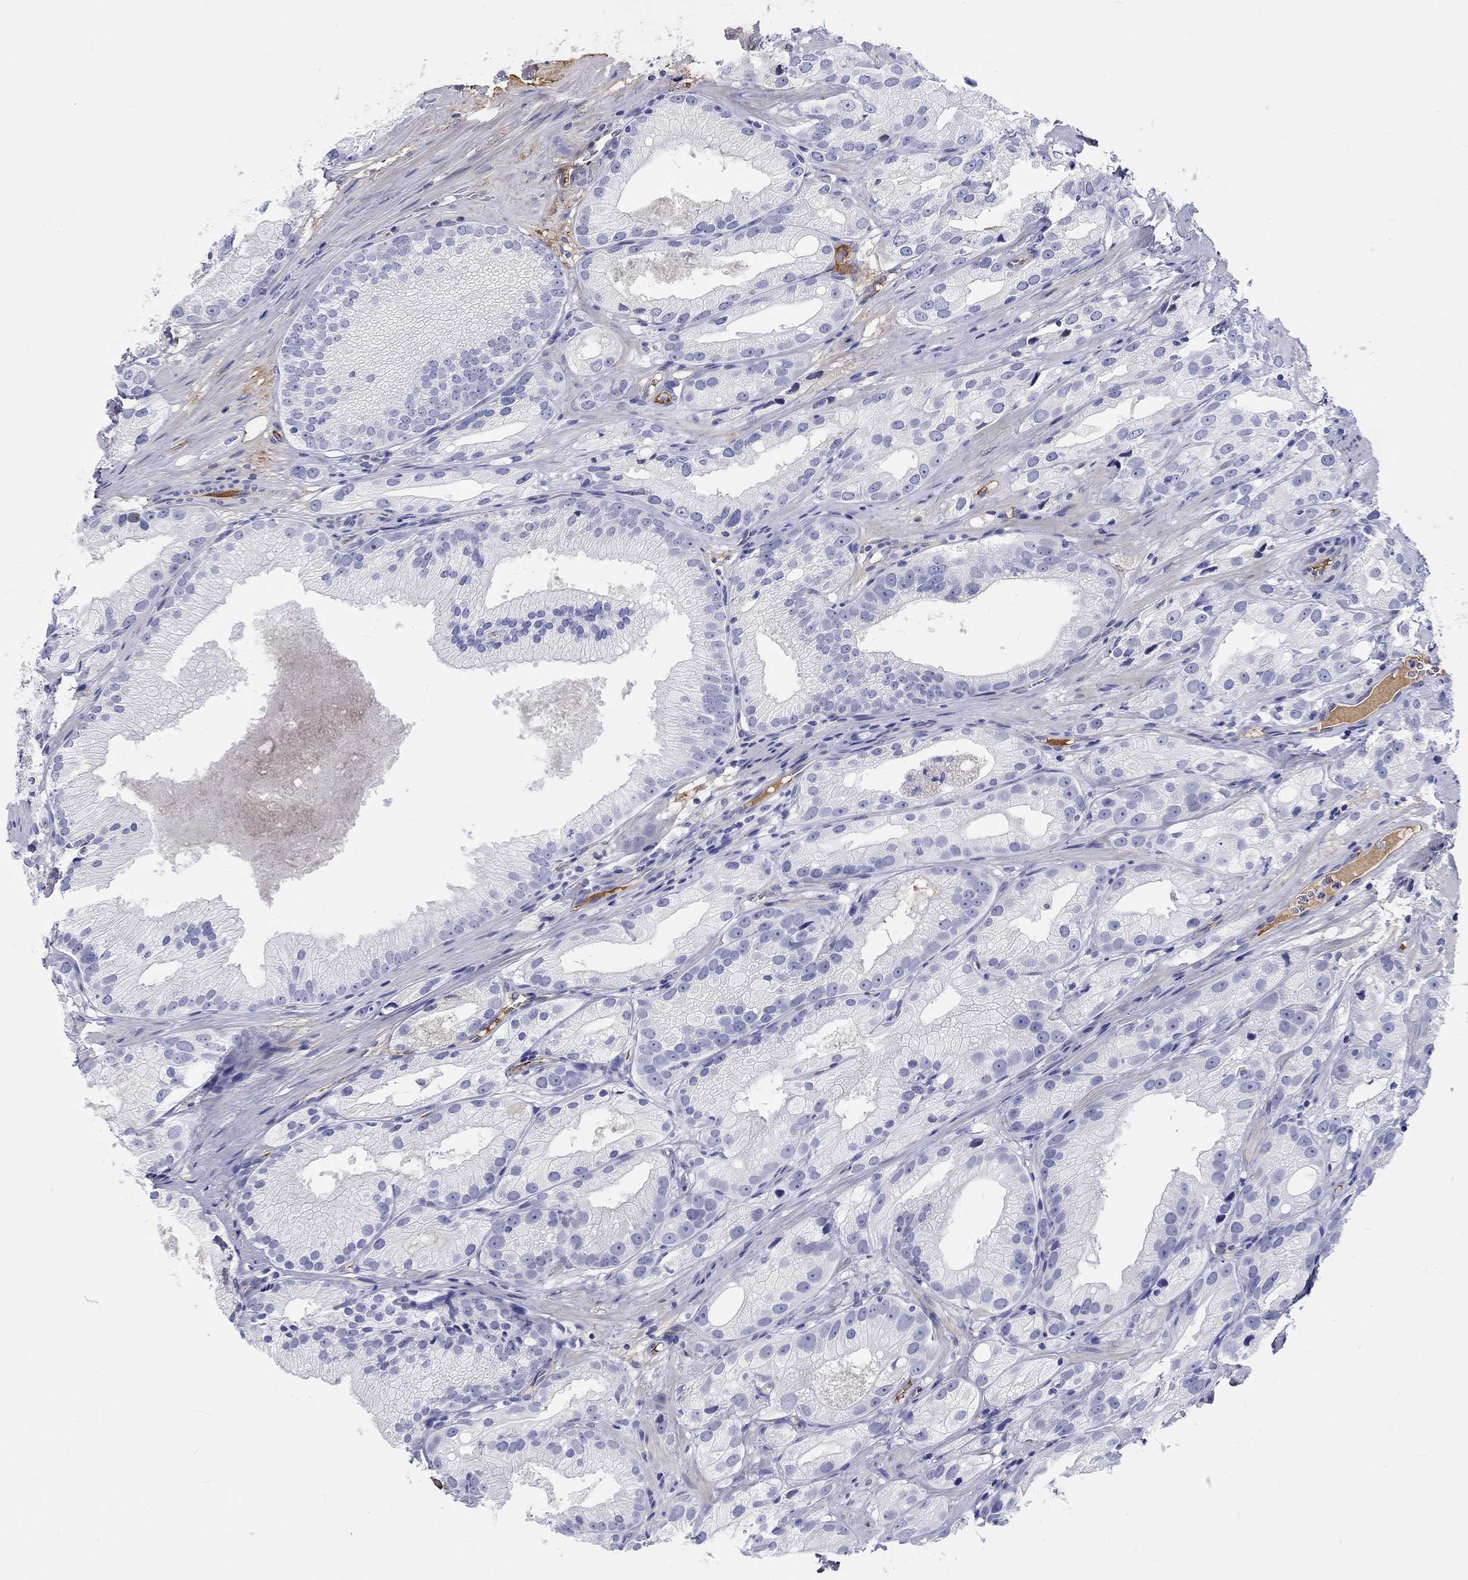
{"staining": {"intensity": "negative", "quantity": "none", "location": "none"}, "tissue": "prostate cancer", "cell_type": "Tumor cells", "image_type": "cancer", "snomed": [{"axis": "morphology", "description": "Adenocarcinoma, High grade"}, {"axis": "topography", "description": "Prostate and seminal vesicle, NOS"}], "caption": "Immunohistochemical staining of prostate cancer (high-grade adenocarcinoma) shows no significant staining in tumor cells. (Stains: DAB (3,3'-diaminobenzidine) IHC with hematoxylin counter stain, Microscopy: brightfield microscopy at high magnification).", "gene": "CDY2B", "patient": {"sex": "male", "age": 62}}